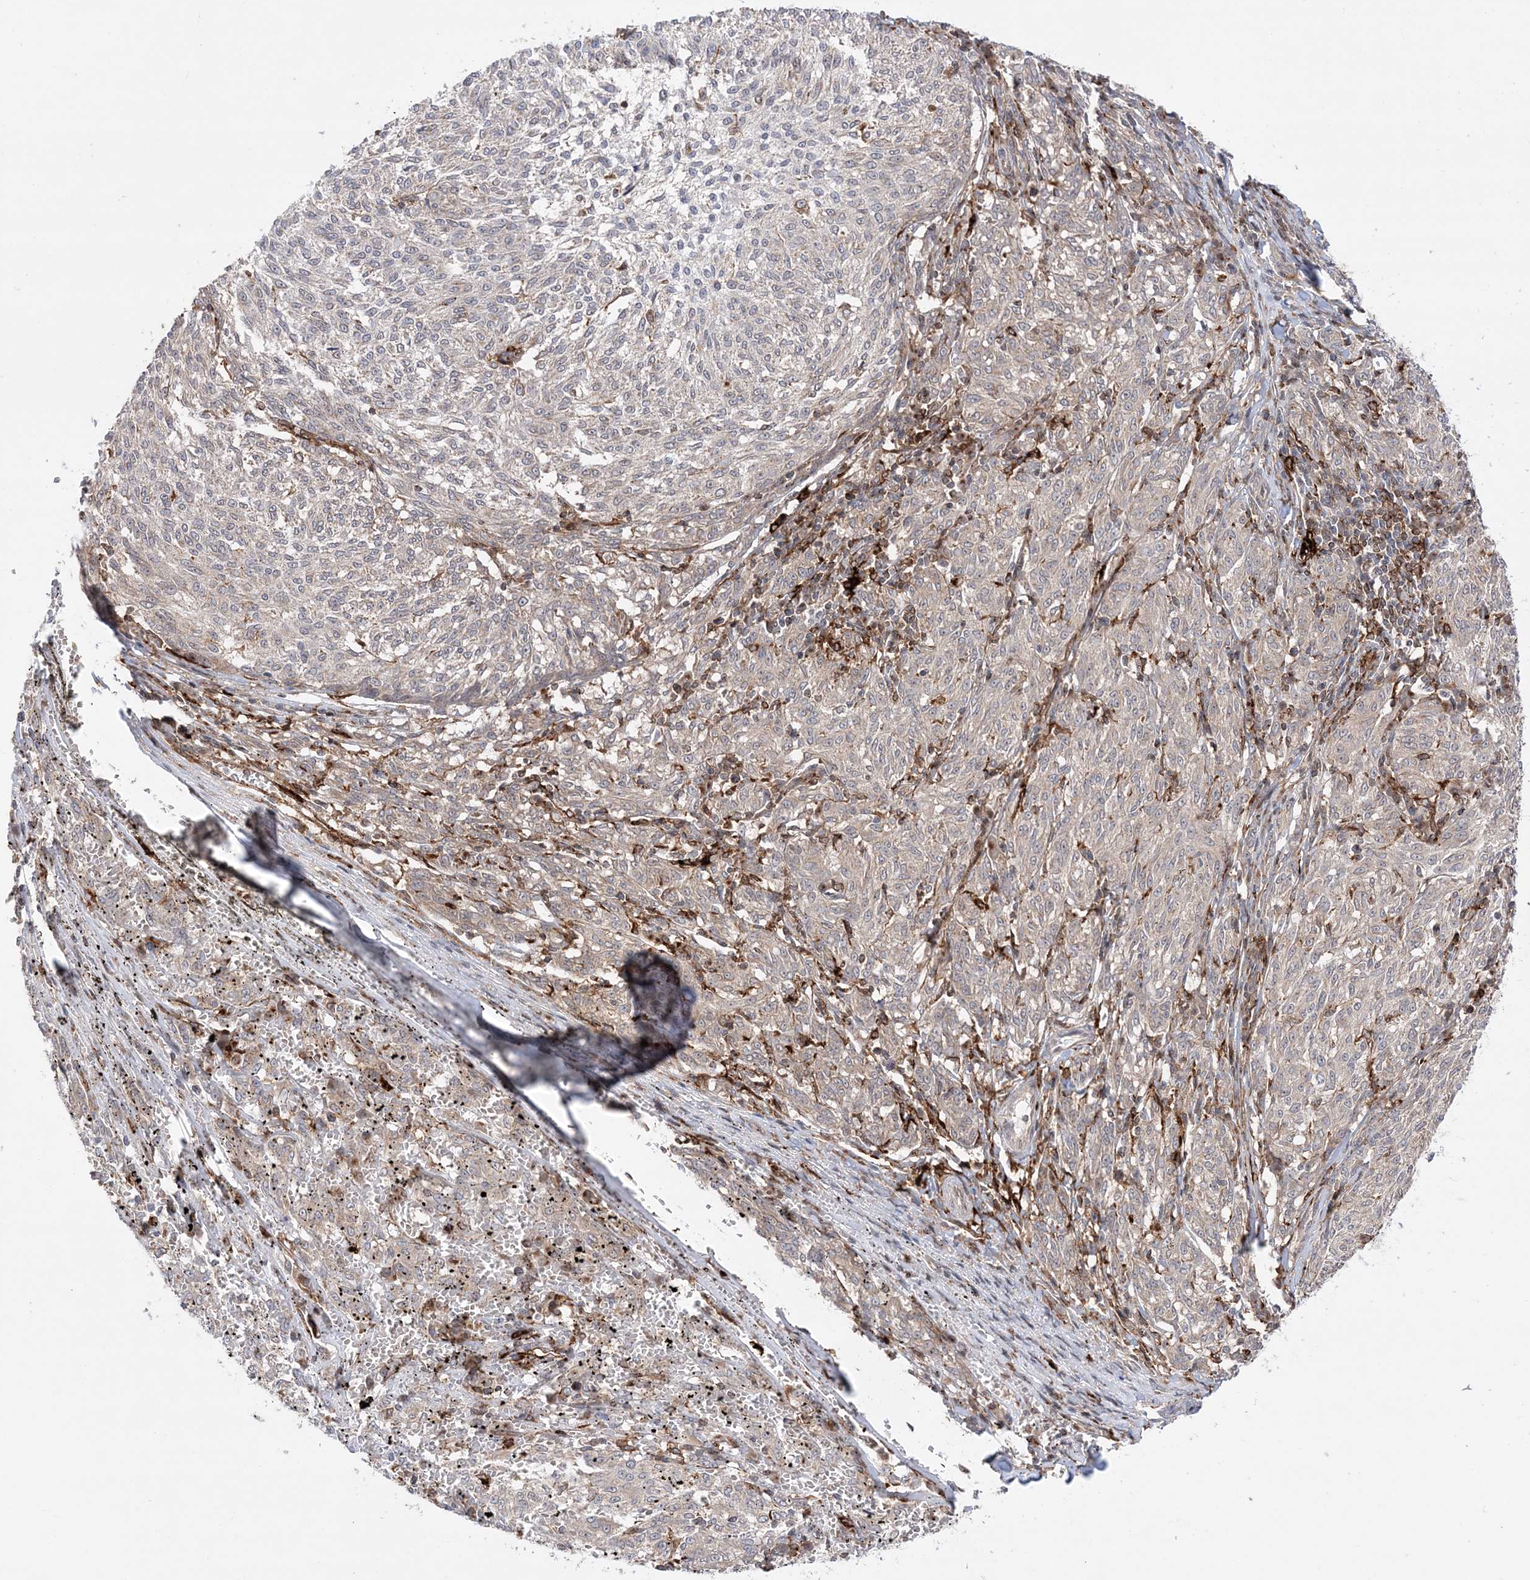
{"staining": {"intensity": "weak", "quantity": "<25%", "location": "cytoplasmic/membranous"}, "tissue": "melanoma", "cell_type": "Tumor cells", "image_type": "cancer", "snomed": [{"axis": "morphology", "description": "Malignant melanoma, NOS"}, {"axis": "topography", "description": "Skin"}], "caption": "Tumor cells are negative for brown protein staining in melanoma.", "gene": "ANAPC15", "patient": {"sex": "female", "age": 72}}